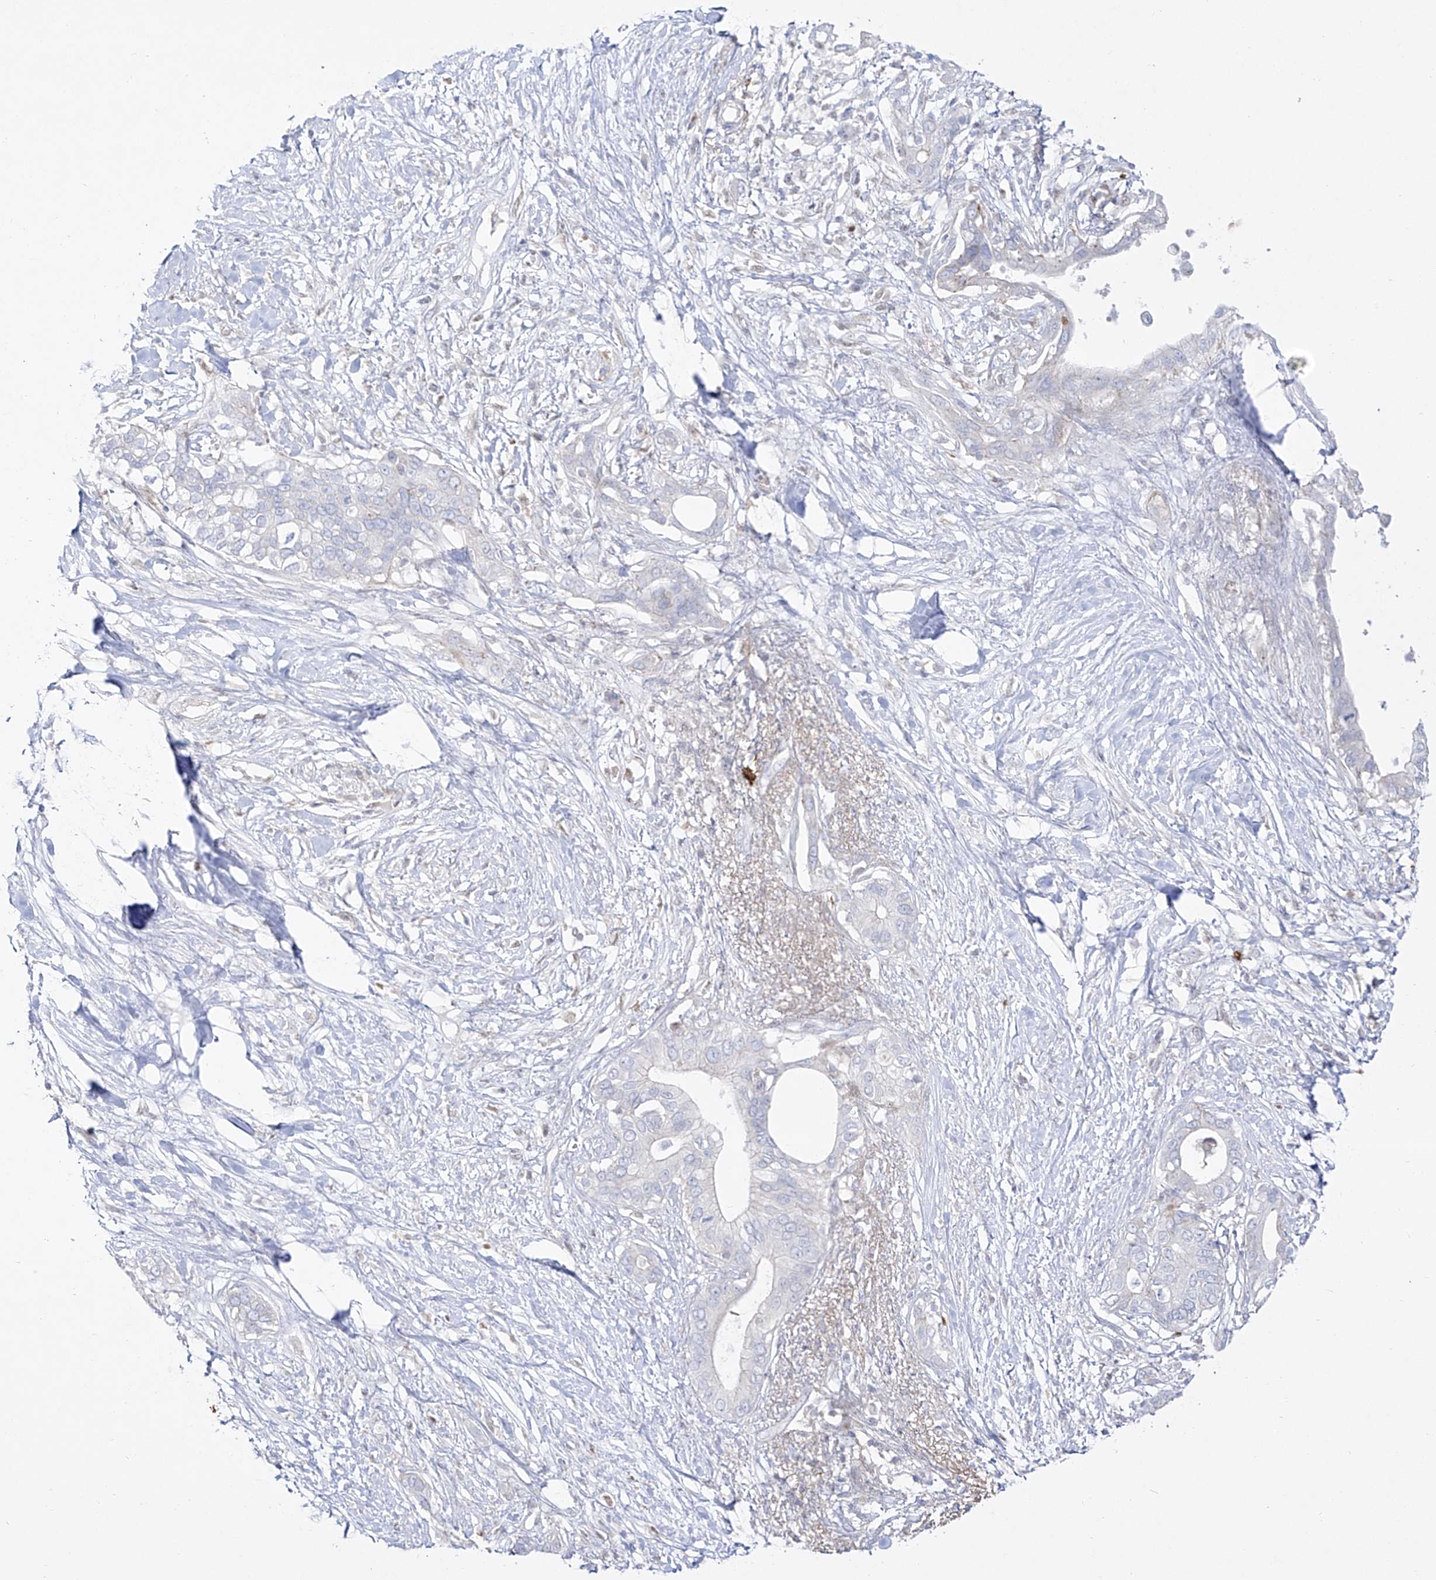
{"staining": {"intensity": "negative", "quantity": "none", "location": "none"}, "tissue": "pancreatic cancer", "cell_type": "Tumor cells", "image_type": "cancer", "snomed": [{"axis": "morphology", "description": "Normal tissue, NOS"}, {"axis": "morphology", "description": "Adenocarcinoma, NOS"}, {"axis": "topography", "description": "Pancreas"}, {"axis": "topography", "description": "Peripheral nerve tissue"}], "caption": "Image shows no protein staining in tumor cells of adenocarcinoma (pancreatic) tissue.", "gene": "DMKN", "patient": {"sex": "male", "age": 59}}